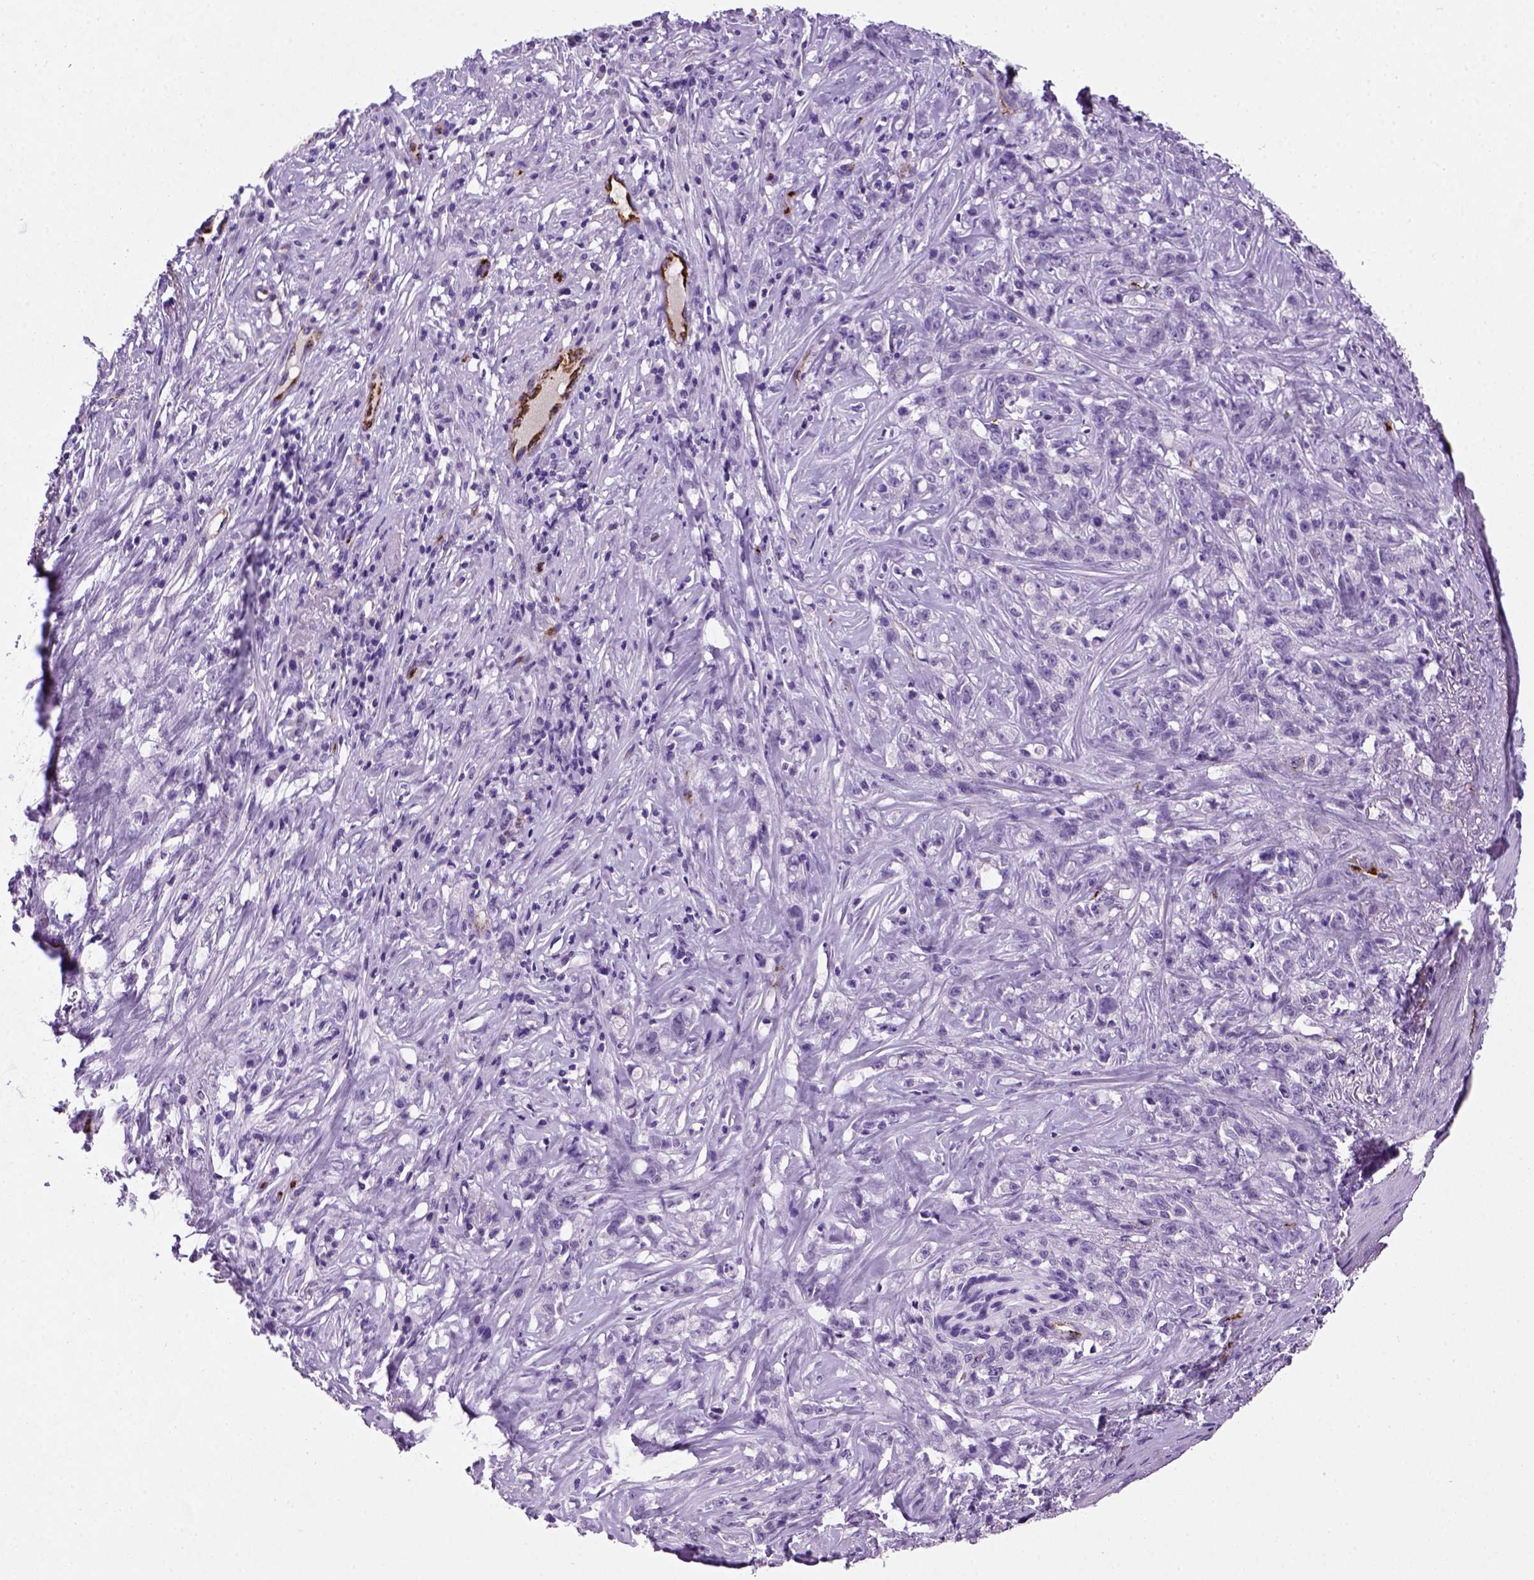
{"staining": {"intensity": "negative", "quantity": "none", "location": "none"}, "tissue": "stomach cancer", "cell_type": "Tumor cells", "image_type": "cancer", "snomed": [{"axis": "morphology", "description": "Adenocarcinoma, NOS"}, {"axis": "topography", "description": "Stomach, lower"}], "caption": "This is an immunohistochemistry image of human stomach cancer. There is no positivity in tumor cells.", "gene": "VWF", "patient": {"sex": "male", "age": 88}}